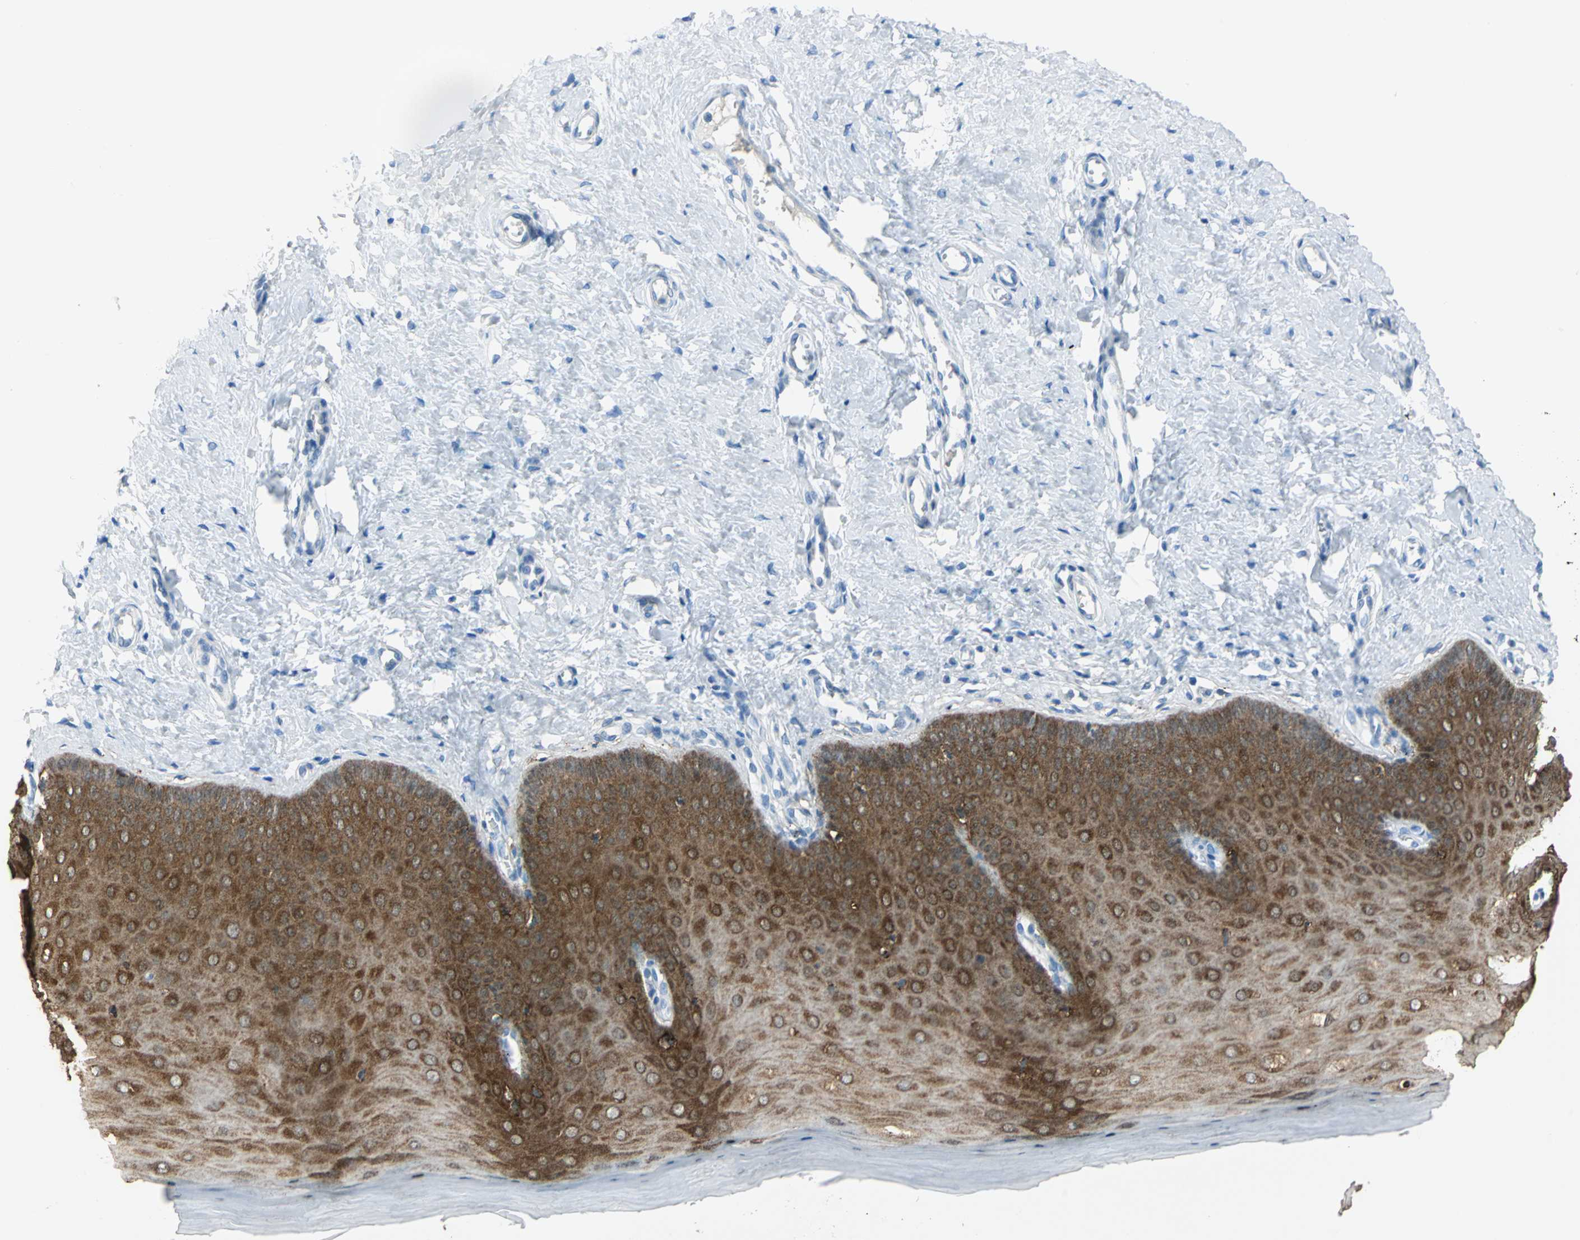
{"staining": {"intensity": "negative", "quantity": "none", "location": "none"}, "tissue": "cervix", "cell_type": "Glandular cells", "image_type": "normal", "snomed": [{"axis": "morphology", "description": "Normal tissue, NOS"}, {"axis": "topography", "description": "Cervix"}], "caption": "Human cervix stained for a protein using IHC displays no positivity in glandular cells.", "gene": "SFN", "patient": {"sex": "female", "age": 55}}